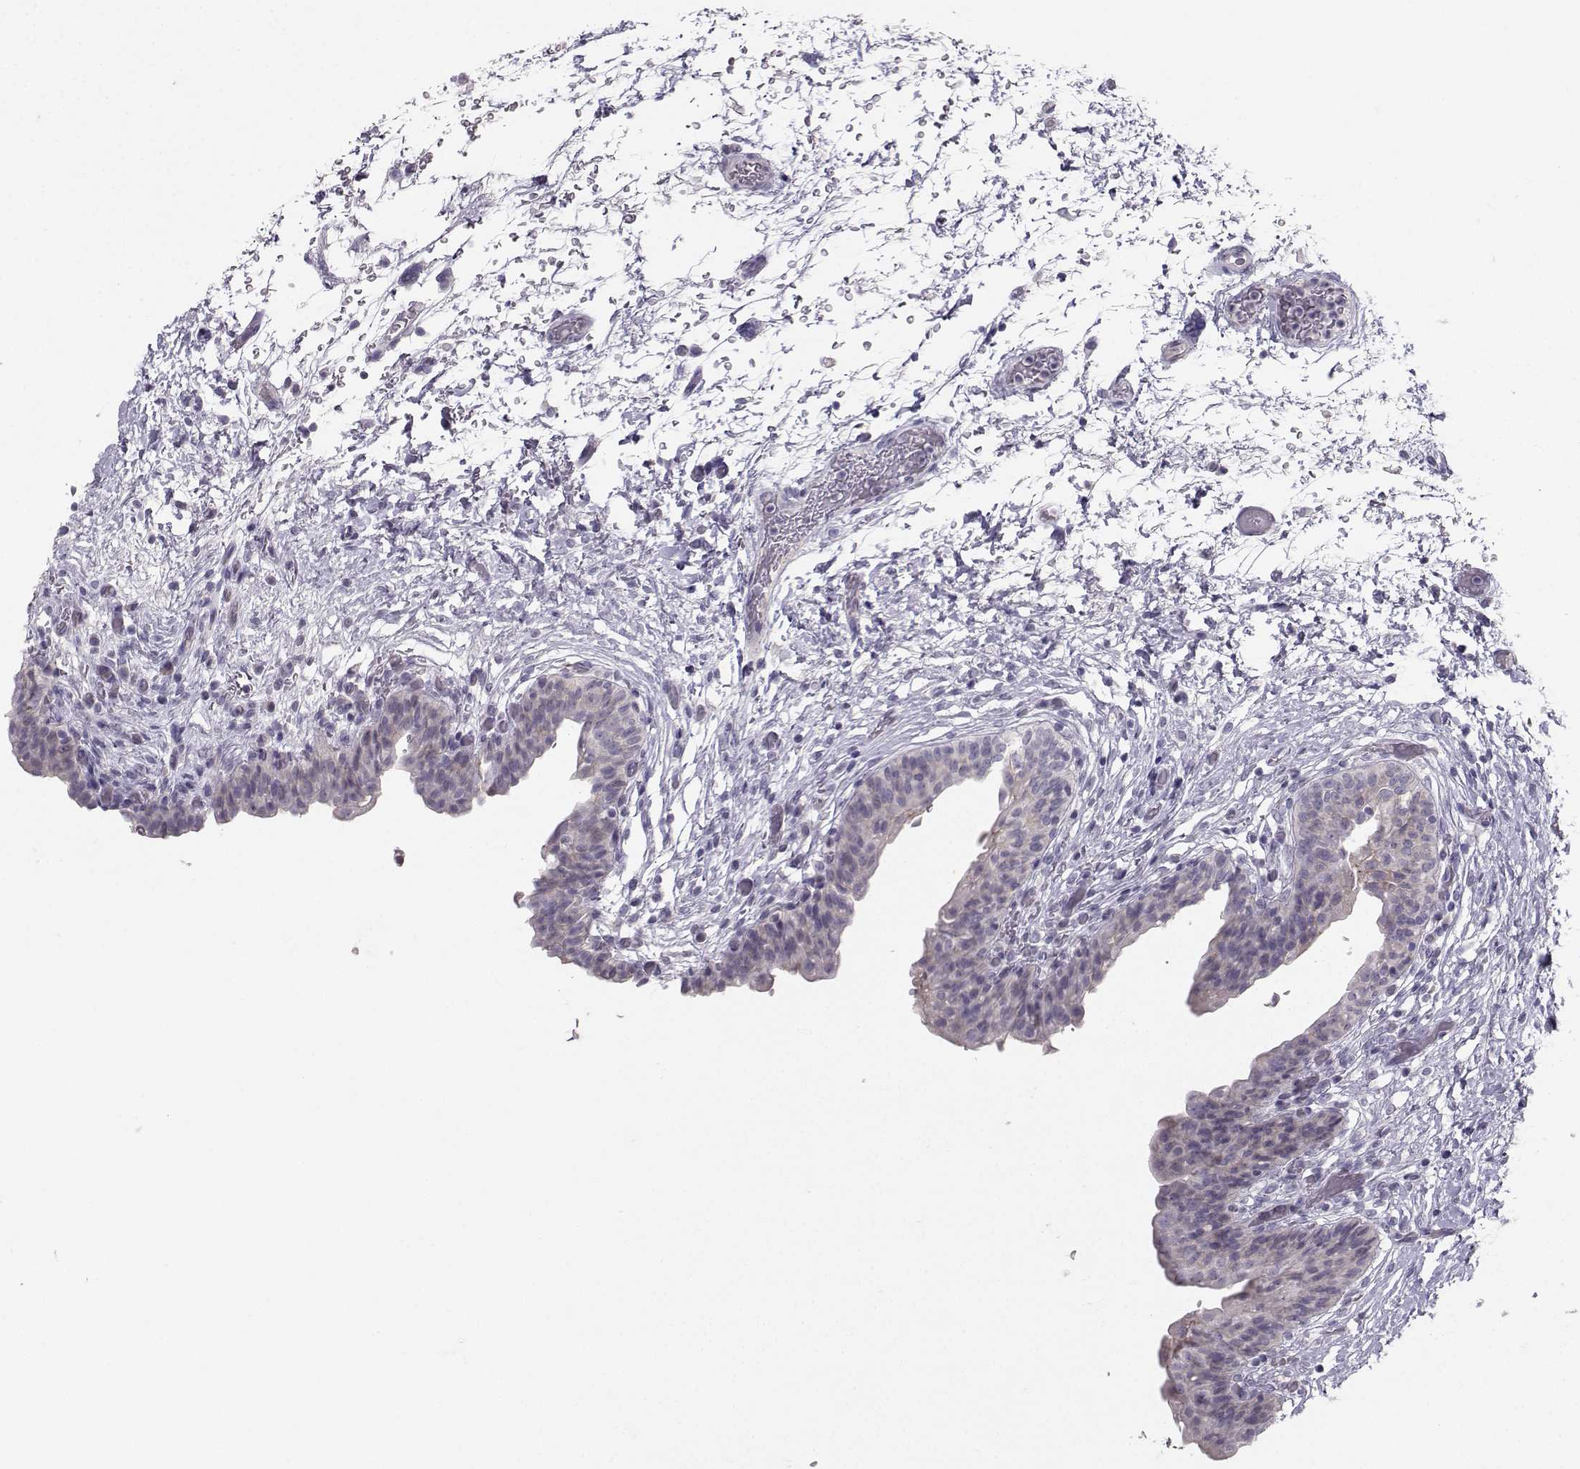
{"staining": {"intensity": "negative", "quantity": "none", "location": "none"}, "tissue": "urinary bladder", "cell_type": "Urothelial cells", "image_type": "normal", "snomed": [{"axis": "morphology", "description": "Normal tissue, NOS"}, {"axis": "topography", "description": "Urinary bladder"}], "caption": "This is a histopathology image of IHC staining of benign urinary bladder, which shows no staining in urothelial cells.", "gene": "PKP2", "patient": {"sex": "male", "age": 69}}